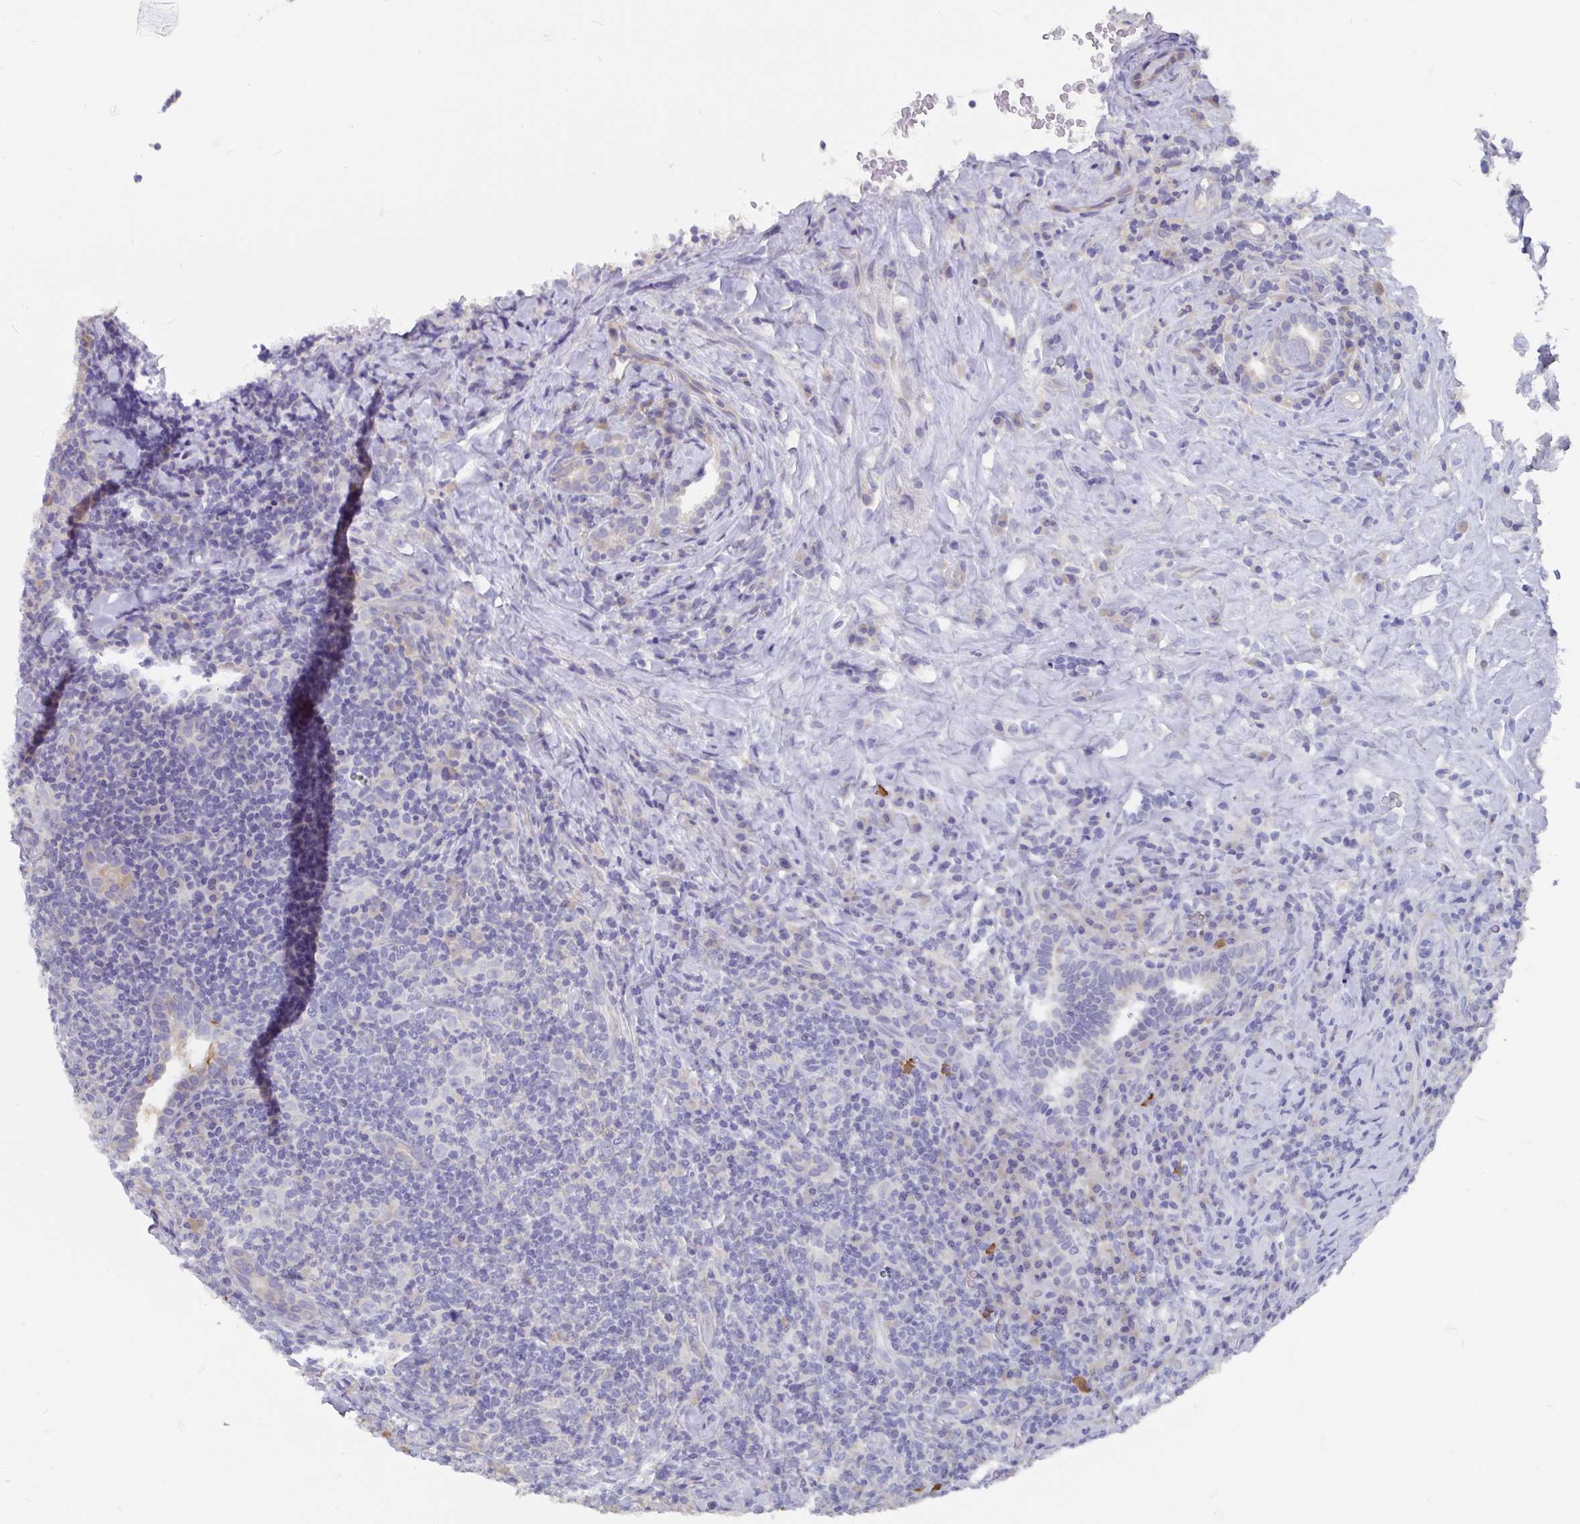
{"staining": {"intensity": "negative", "quantity": "none", "location": "none"}, "tissue": "lymphoma", "cell_type": "Tumor cells", "image_type": "cancer", "snomed": [{"axis": "morphology", "description": "Hodgkin's disease, NOS"}, {"axis": "topography", "description": "Lung"}], "caption": "Lymphoma was stained to show a protein in brown. There is no significant staining in tumor cells.", "gene": "ADAMTS6", "patient": {"sex": "male", "age": 17}}